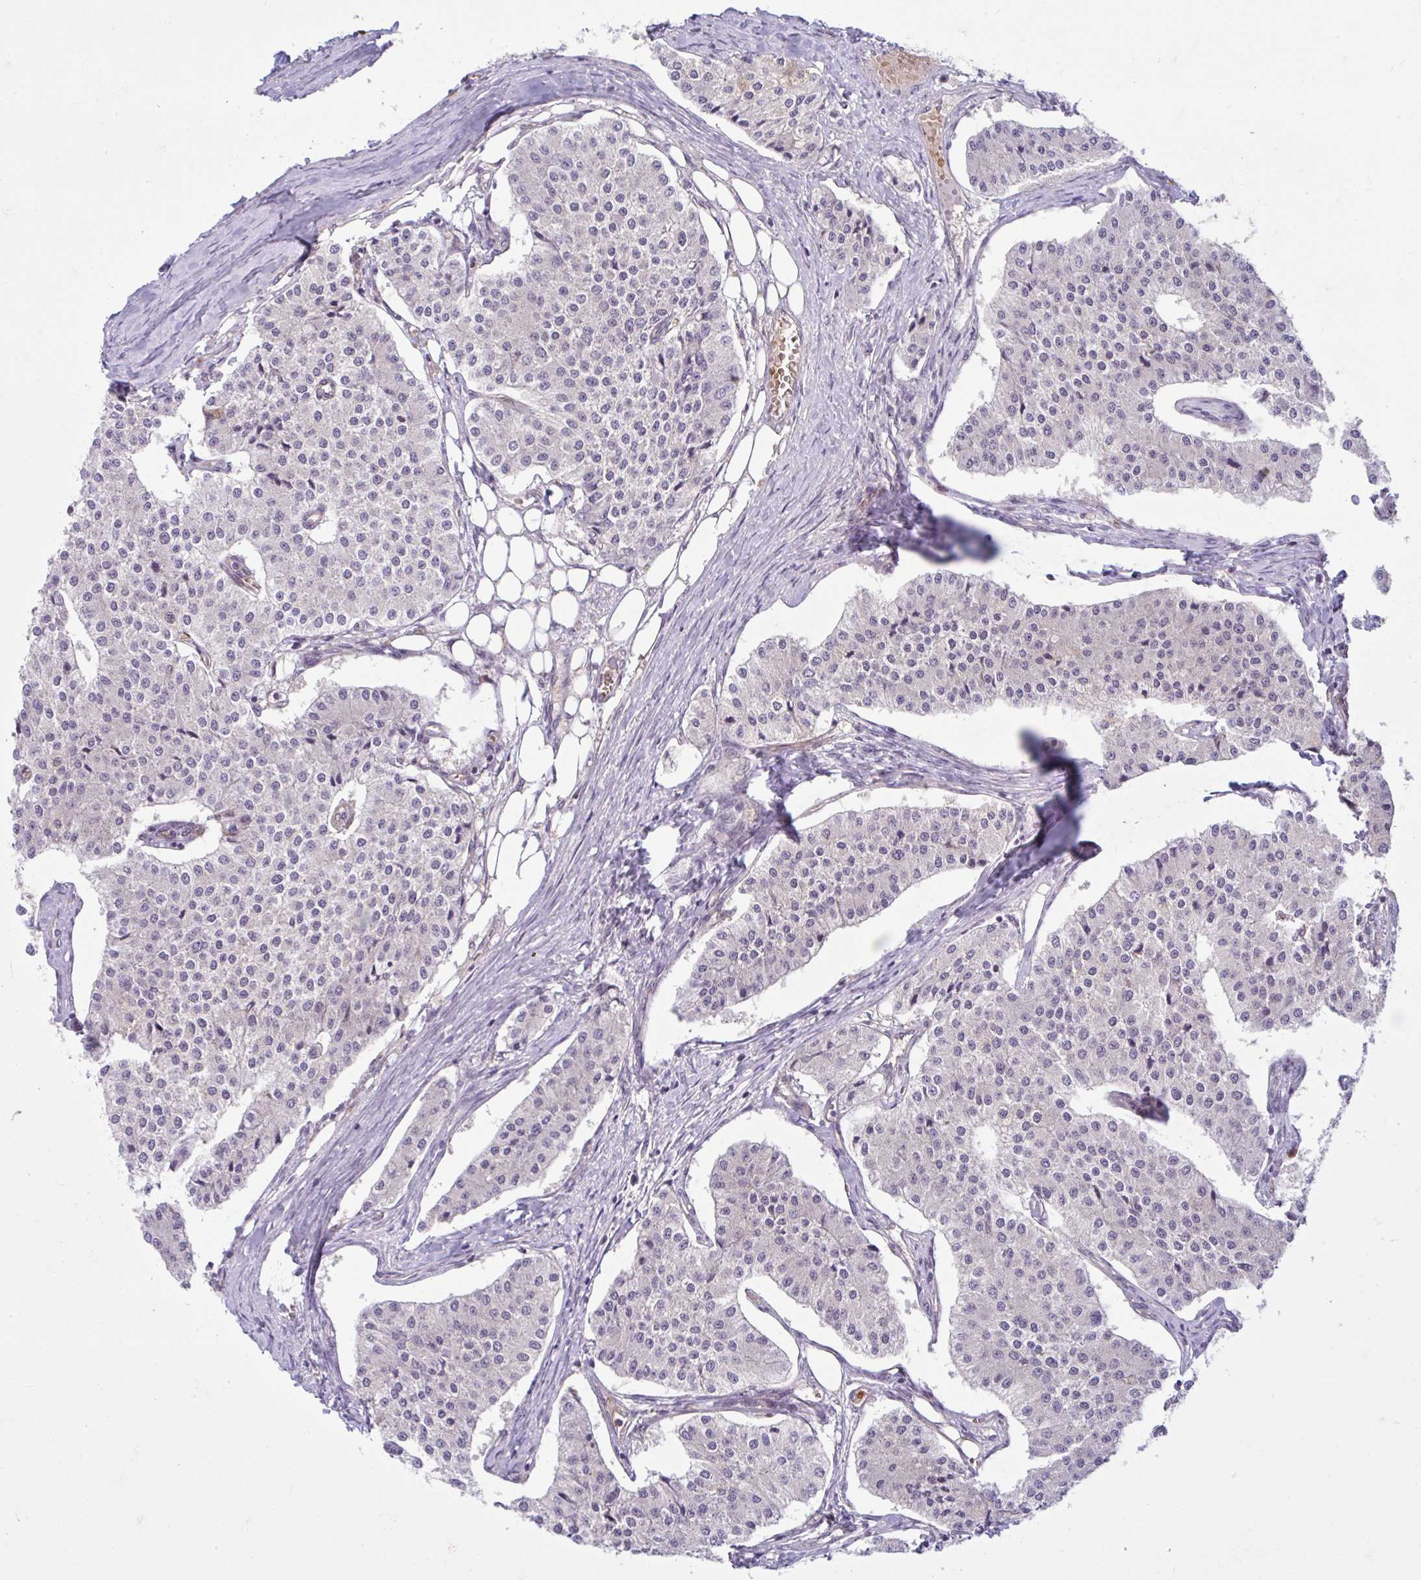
{"staining": {"intensity": "negative", "quantity": "none", "location": "none"}, "tissue": "carcinoid", "cell_type": "Tumor cells", "image_type": "cancer", "snomed": [{"axis": "morphology", "description": "Carcinoid, malignant, NOS"}, {"axis": "topography", "description": "Colon"}], "caption": "High power microscopy micrograph of an immunohistochemistry image of malignant carcinoid, revealing no significant staining in tumor cells.", "gene": "HMBS", "patient": {"sex": "female", "age": 52}}